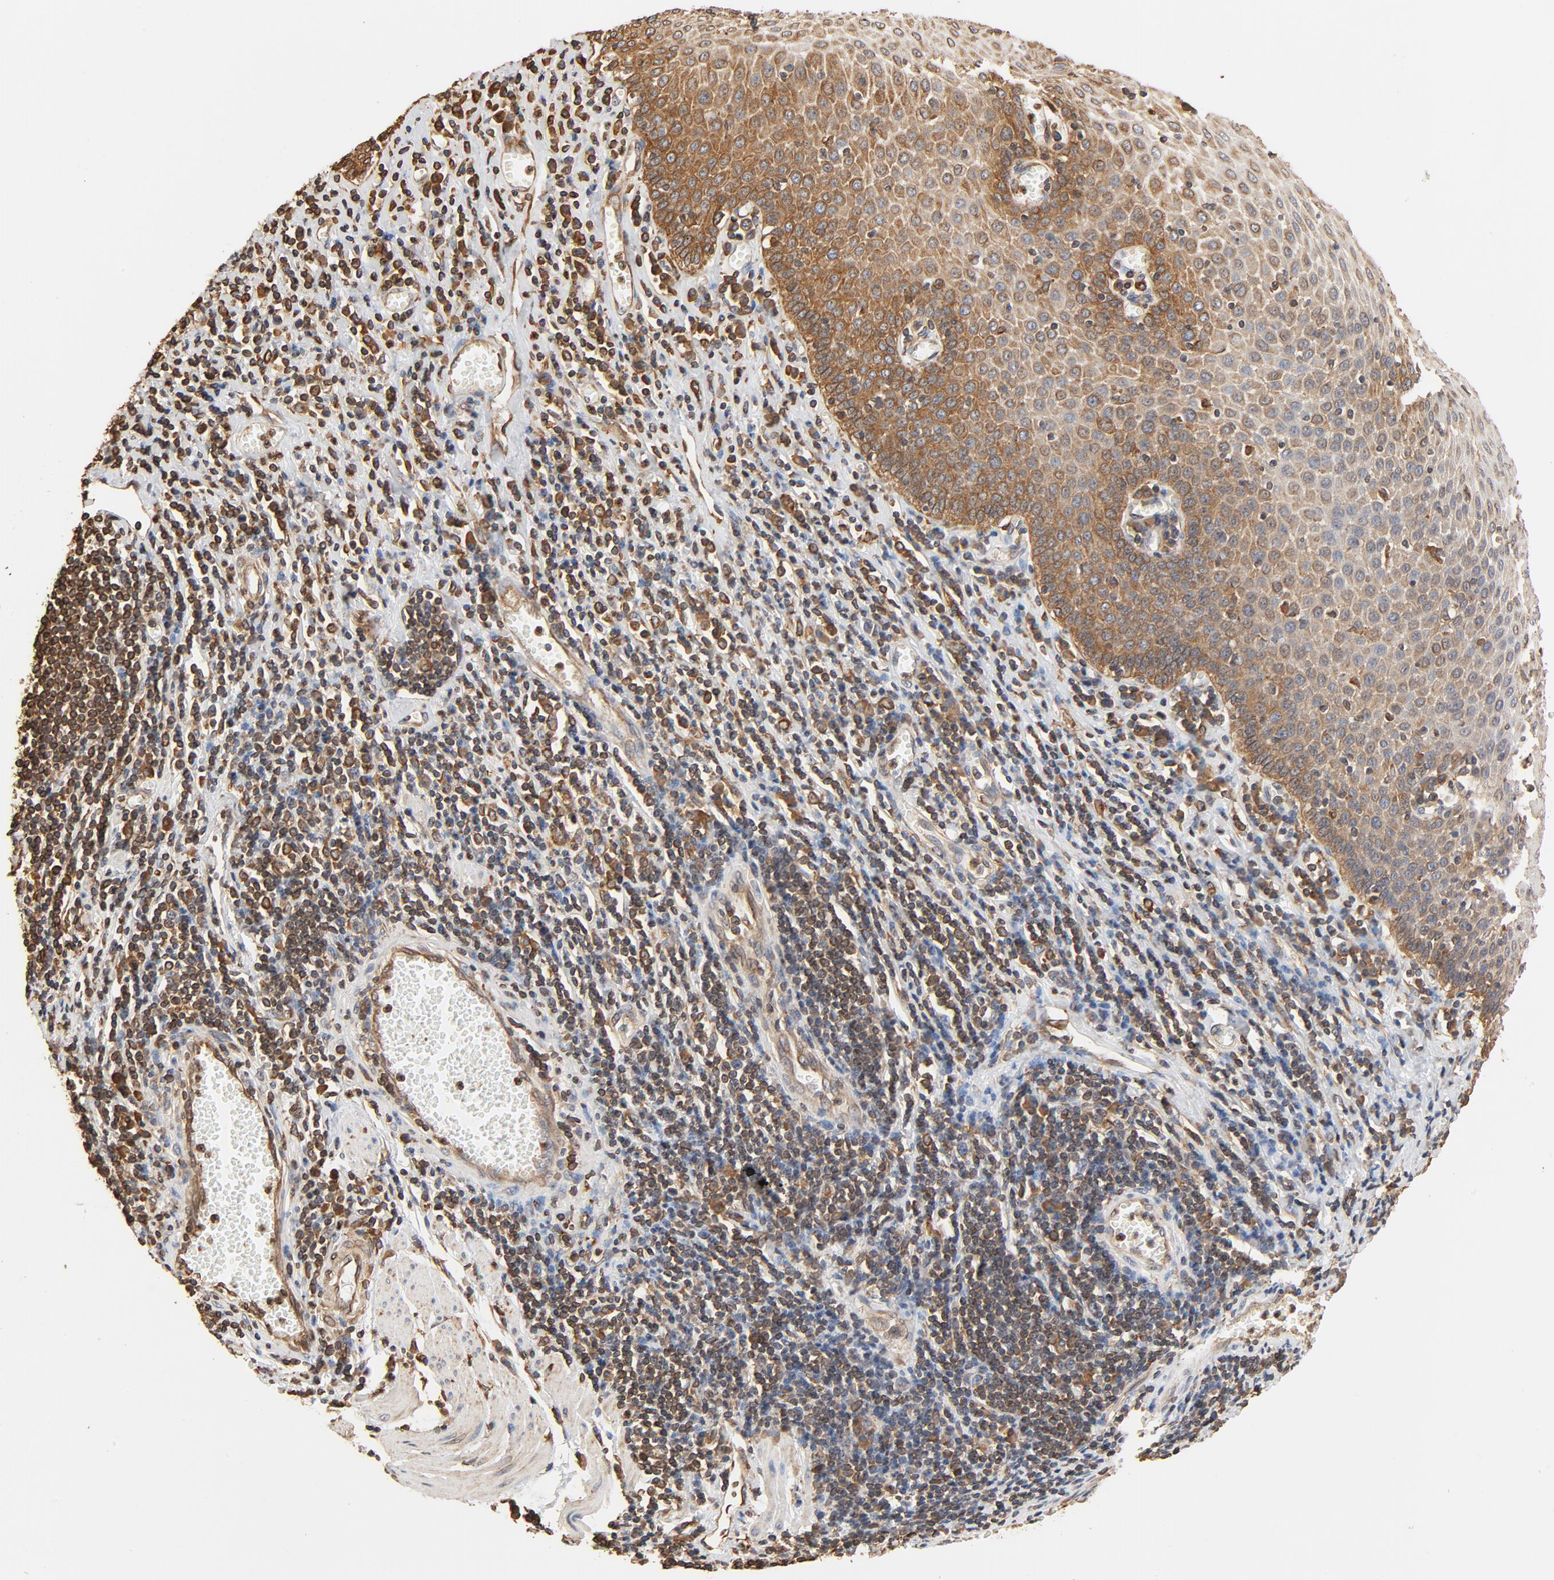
{"staining": {"intensity": "moderate", "quantity": ">75%", "location": "cytoplasmic/membranous"}, "tissue": "esophagus", "cell_type": "Squamous epithelial cells", "image_type": "normal", "snomed": [{"axis": "morphology", "description": "Normal tissue, NOS"}, {"axis": "morphology", "description": "Squamous cell carcinoma, NOS"}, {"axis": "topography", "description": "Esophagus"}], "caption": "Protein expression analysis of benign human esophagus reveals moderate cytoplasmic/membranous staining in about >75% of squamous epithelial cells. The protein of interest is stained brown, and the nuclei are stained in blue (DAB IHC with brightfield microscopy, high magnification).", "gene": "BCAP31", "patient": {"sex": "male", "age": 65}}